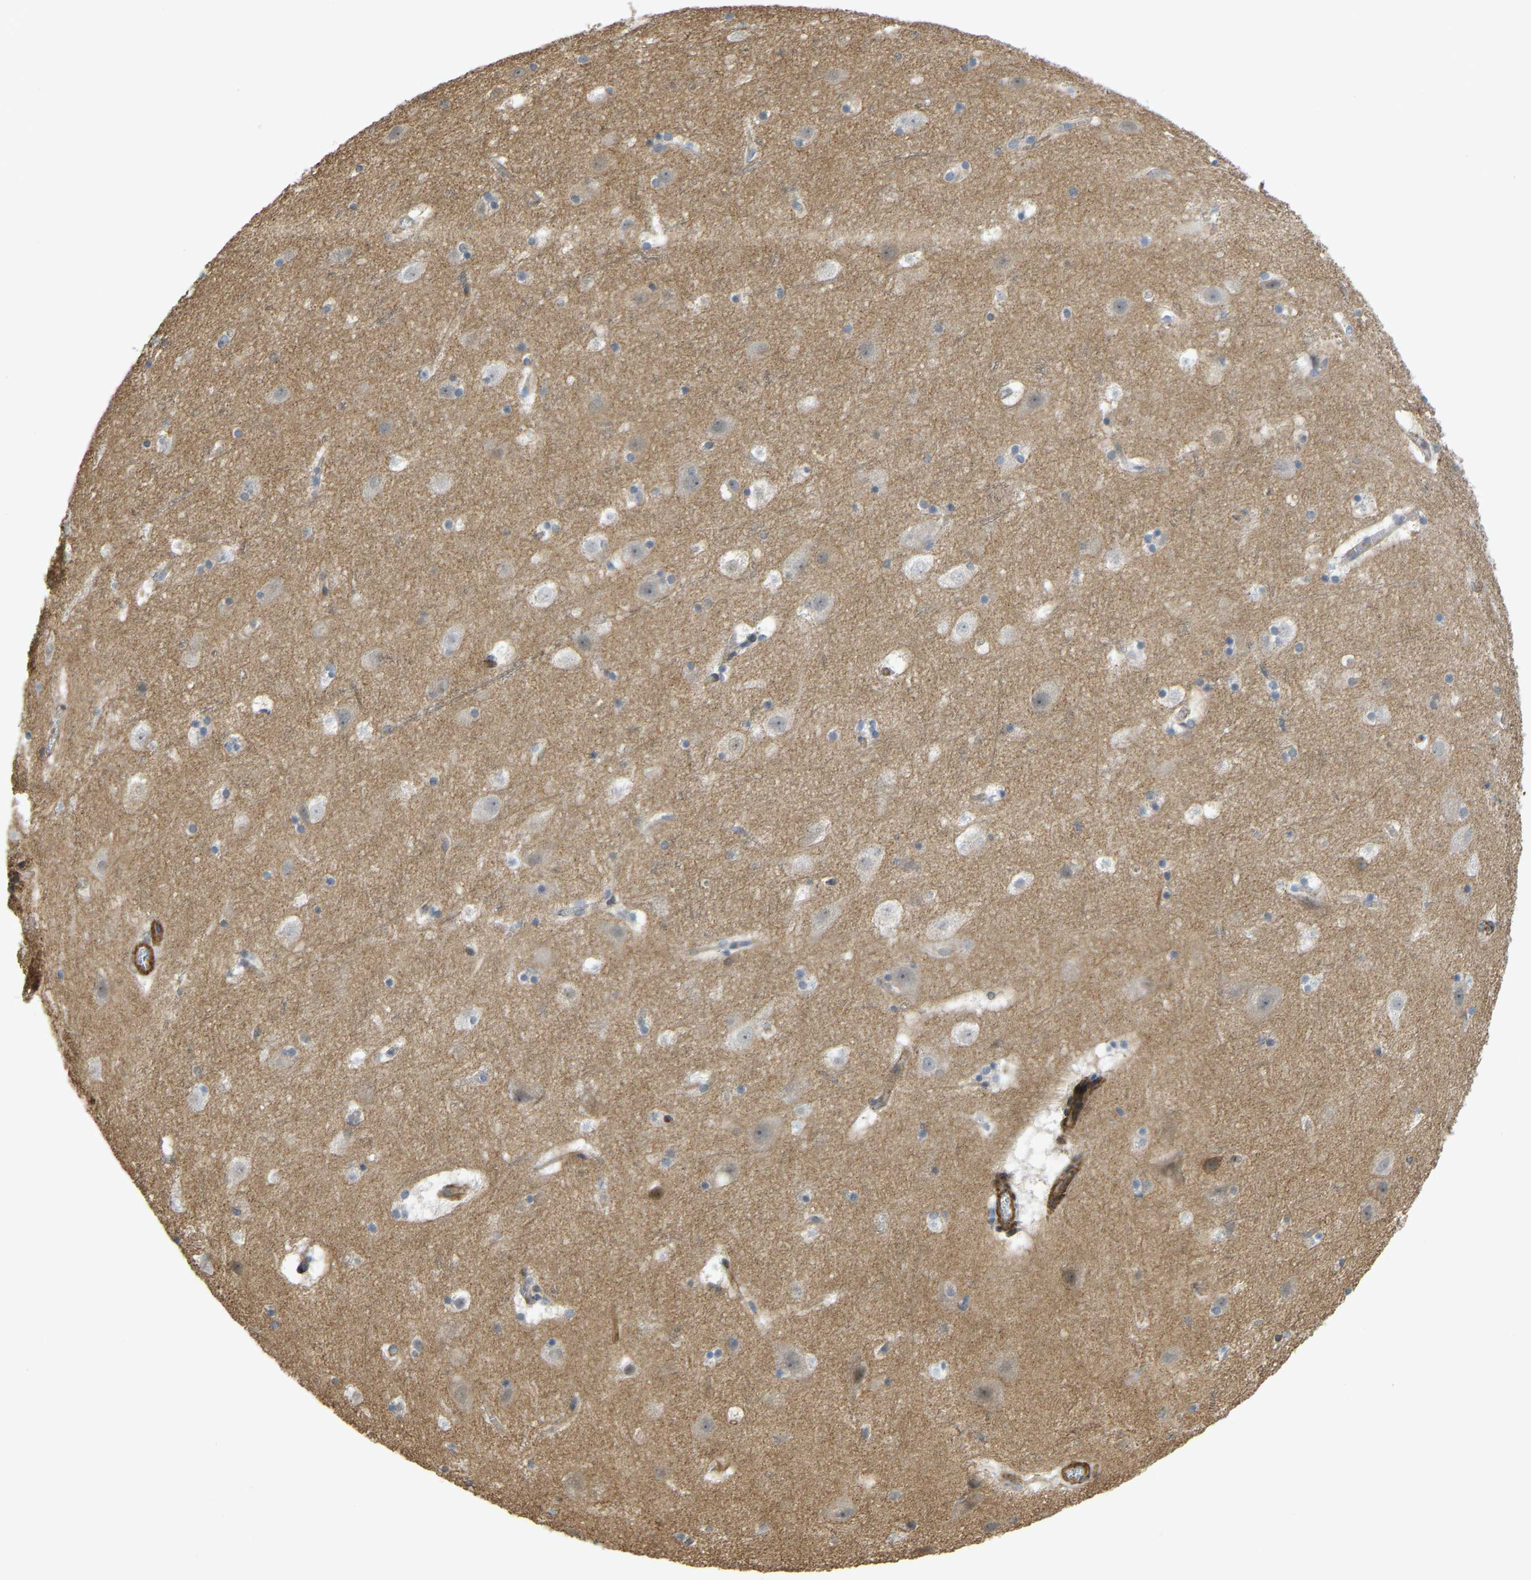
{"staining": {"intensity": "moderate", "quantity": "25%-75%", "location": "cytoplasmic/membranous"}, "tissue": "cerebral cortex", "cell_type": "Endothelial cells", "image_type": "normal", "snomed": [{"axis": "morphology", "description": "Normal tissue, NOS"}, {"axis": "topography", "description": "Cerebral cortex"}], "caption": "Immunohistochemical staining of unremarkable human cerebral cortex shows 25%-75% levels of moderate cytoplasmic/membranous protein positivity in approximately 25%-75% of endothelial cells. (Brightfield microscopy of DAB IHC at high magnification).", "gene": "KIAA1671", "patient": {"sex": "male", "age": 45}}